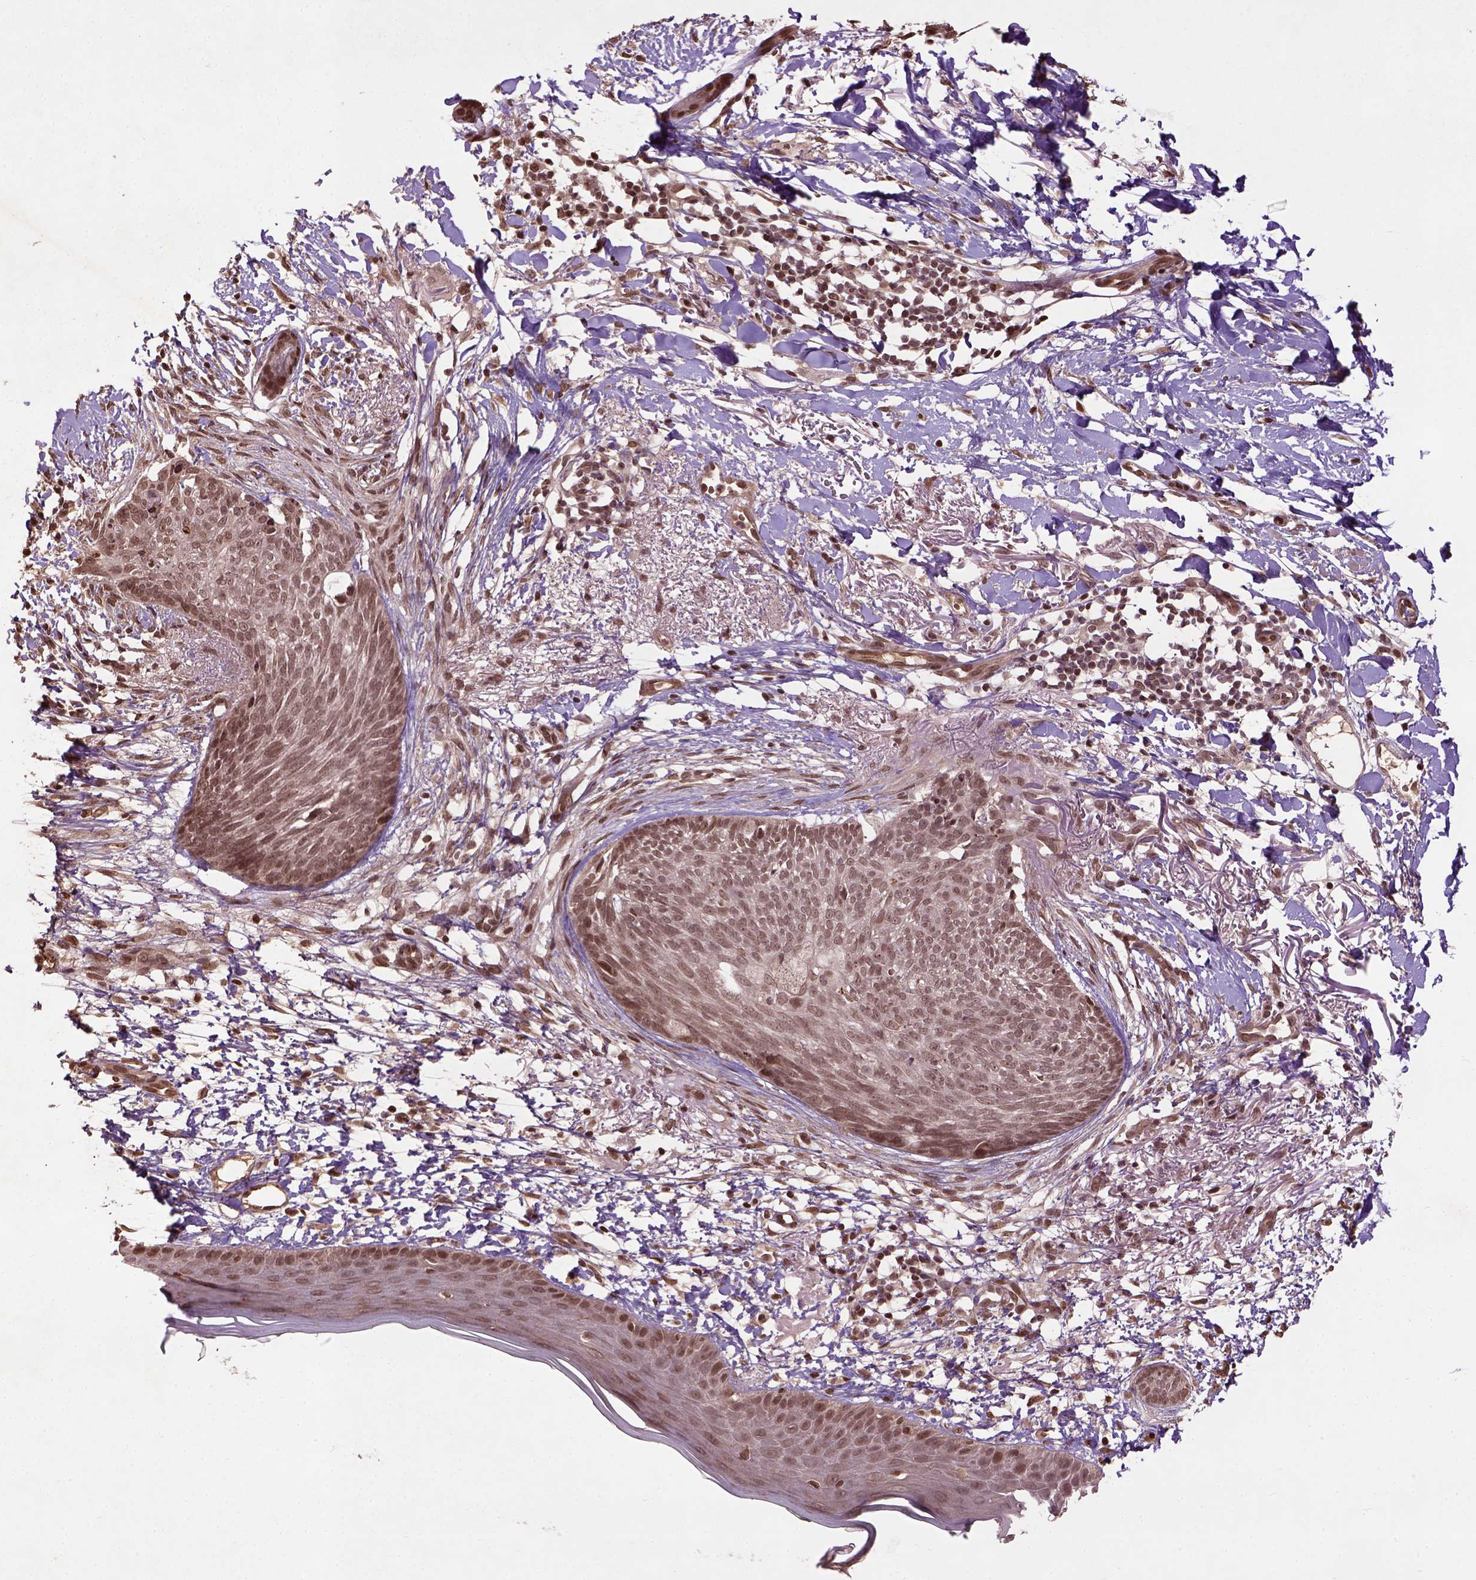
{"staining": {"intensity": "moderate", "quantity": ">75%", "location": "nuclear"}, "tissue": "skin cancer", "cell_type": "Tumor cells", "image_type": "cancer", "snomed": [{"axis": "morphology", "description": "Normal tissue, NOS"}, {"axis": "morphology", "description": "Basal cell carcinoma"}, {"axis": "topography", "description": "Skin"}], "caption": "Tumor cells reveal moderate nuclear positivity in about >75% of cells in skin cancer (basal cell carcinoma).", "gene": "BANF1", "patient": {"sex": "male", "age": 84}}